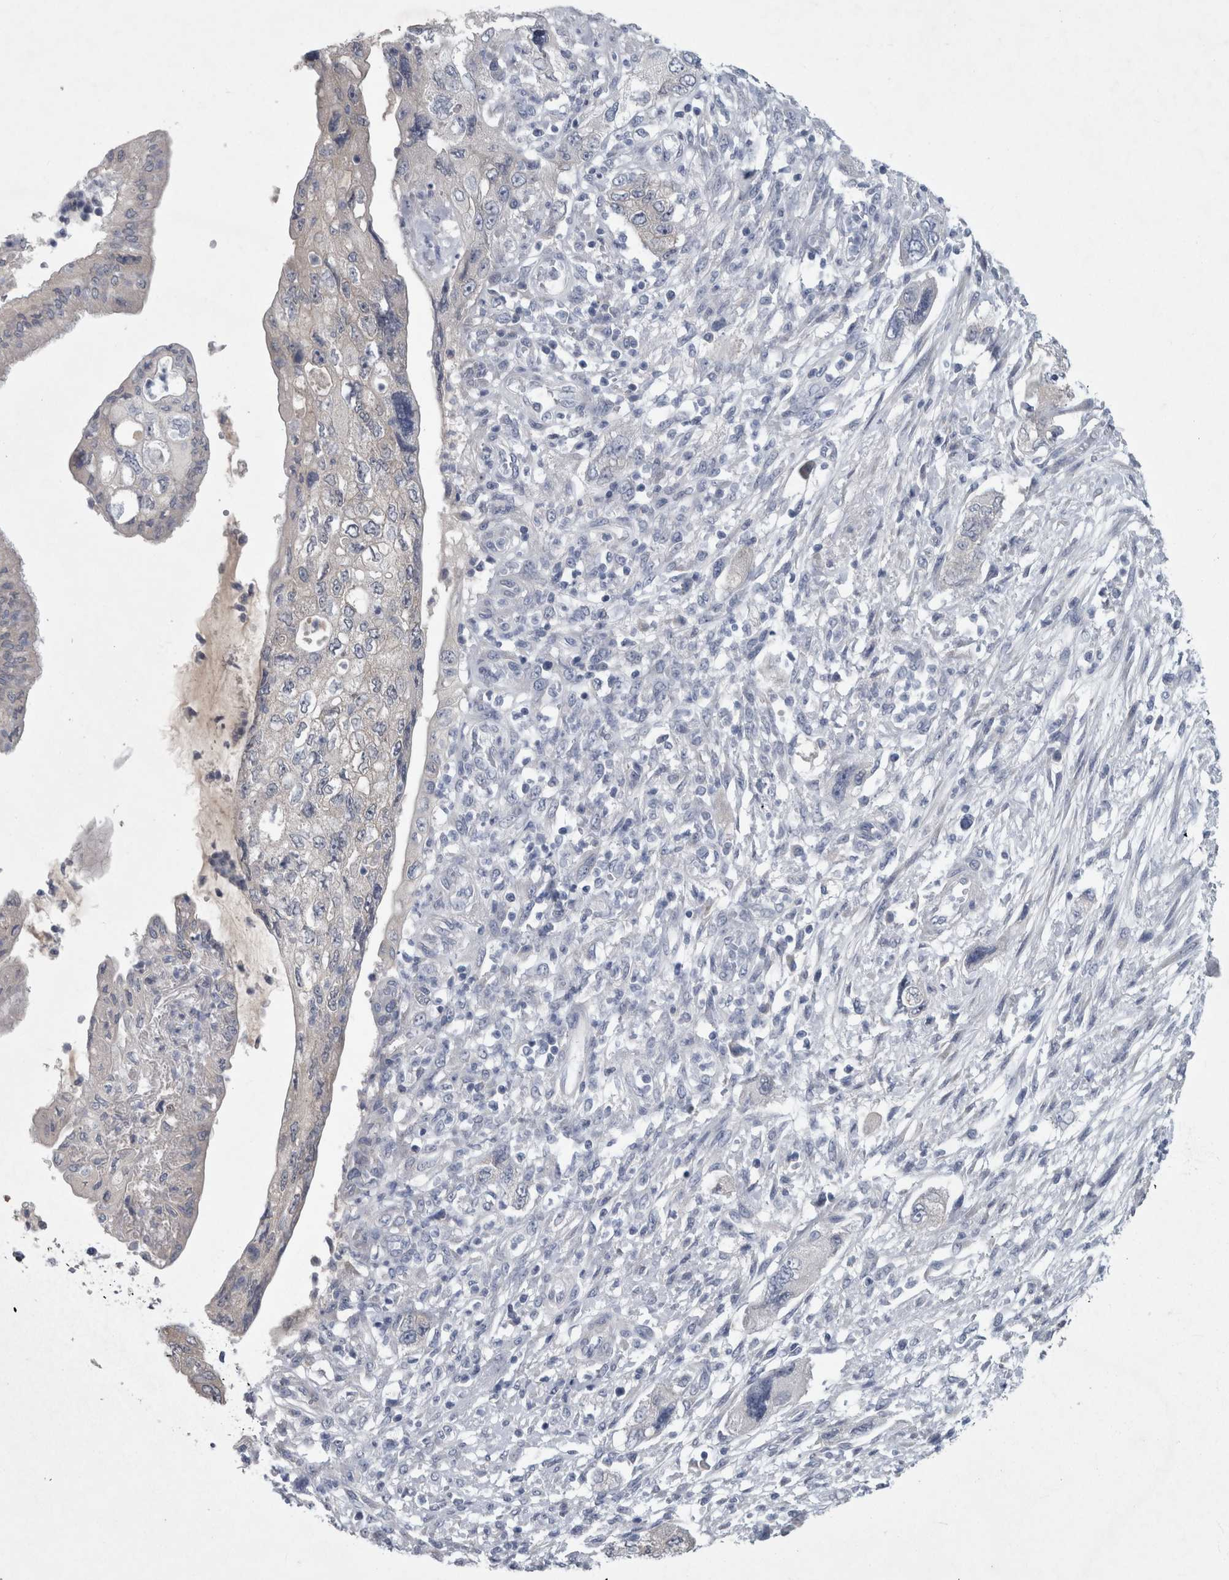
{"staining": {"intensity": "negative", "quantity": "none", "location": "none"}, "tissue": "pancreatic cancer", "cell_type": "Tumor cells", "image_type": "cancer", "snomed": [{"axis": "morphology", "description": "Adenocarcinoma, NOS"}, {"axis": "topography", "description": "Pancreas"}], "caption": "Histopathology image shows no significant protein positivity in tumor cells of pancreatic cancer (adenocarcinoma).", "gene": "FAM83H", "patient": {"sex": "female", "age": 73}}